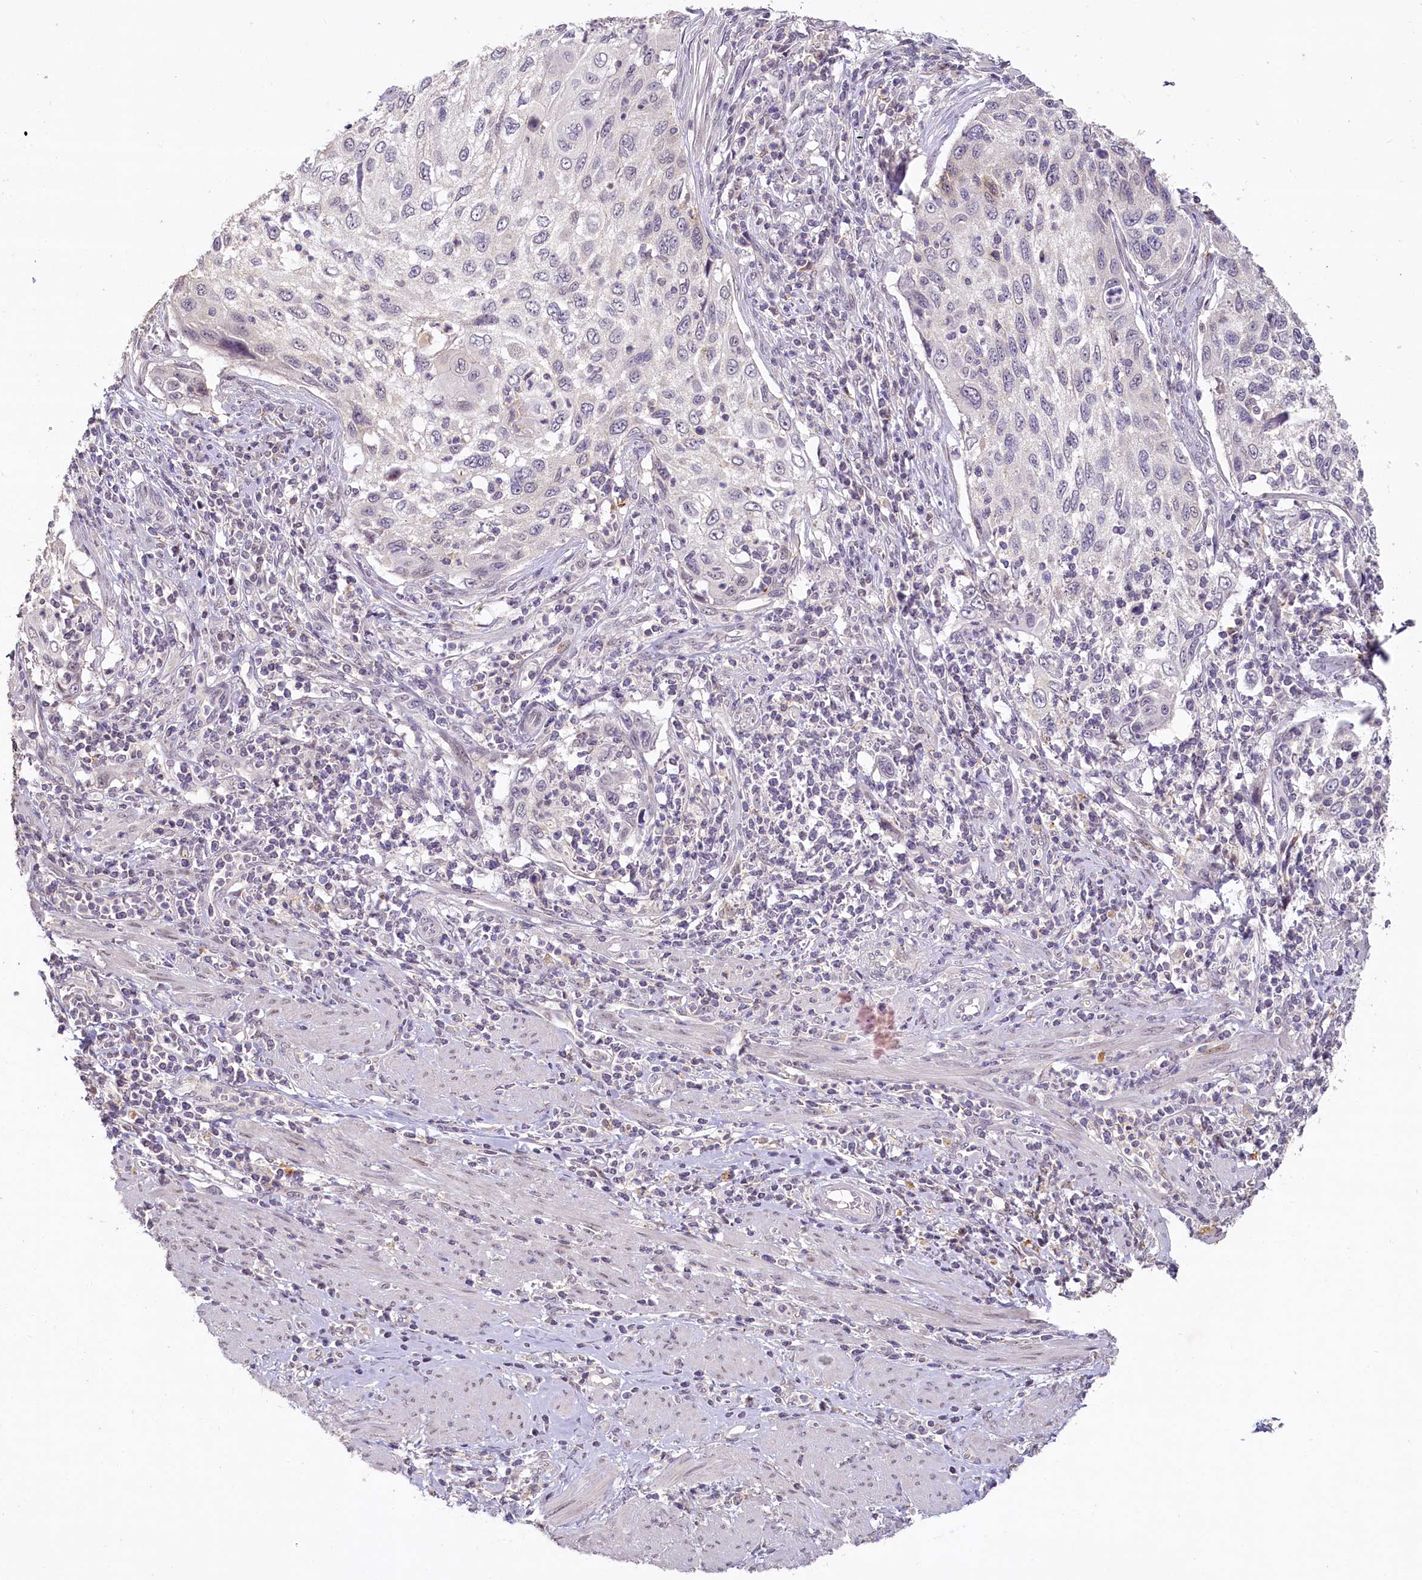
{"staining": {"intensity": "negative", "quantity": "none", "location": "none"}, "tissue": "cervical cancer", "cell_type": "Tumor cells", "image_type": "cancer", "snomed": [{"axis": "morphology", "description": "Squamous cell carcinoma, NOS"}, {"axis": "topography", "description": "Cervix"}], "caption": "Protein analysis of cervical cancer (squamous cell carcinoma) exhibits no significant positivity in tumor cells. The staining was performed using DAB (3,3'-diaminobenzidine) to visualize the protein expression in brown, while the nuclei were stained in blue with hematoxylin (Magnification: 20x).", "gene": "MUCL1", "patient": {"sex": "female", "age": 70}}